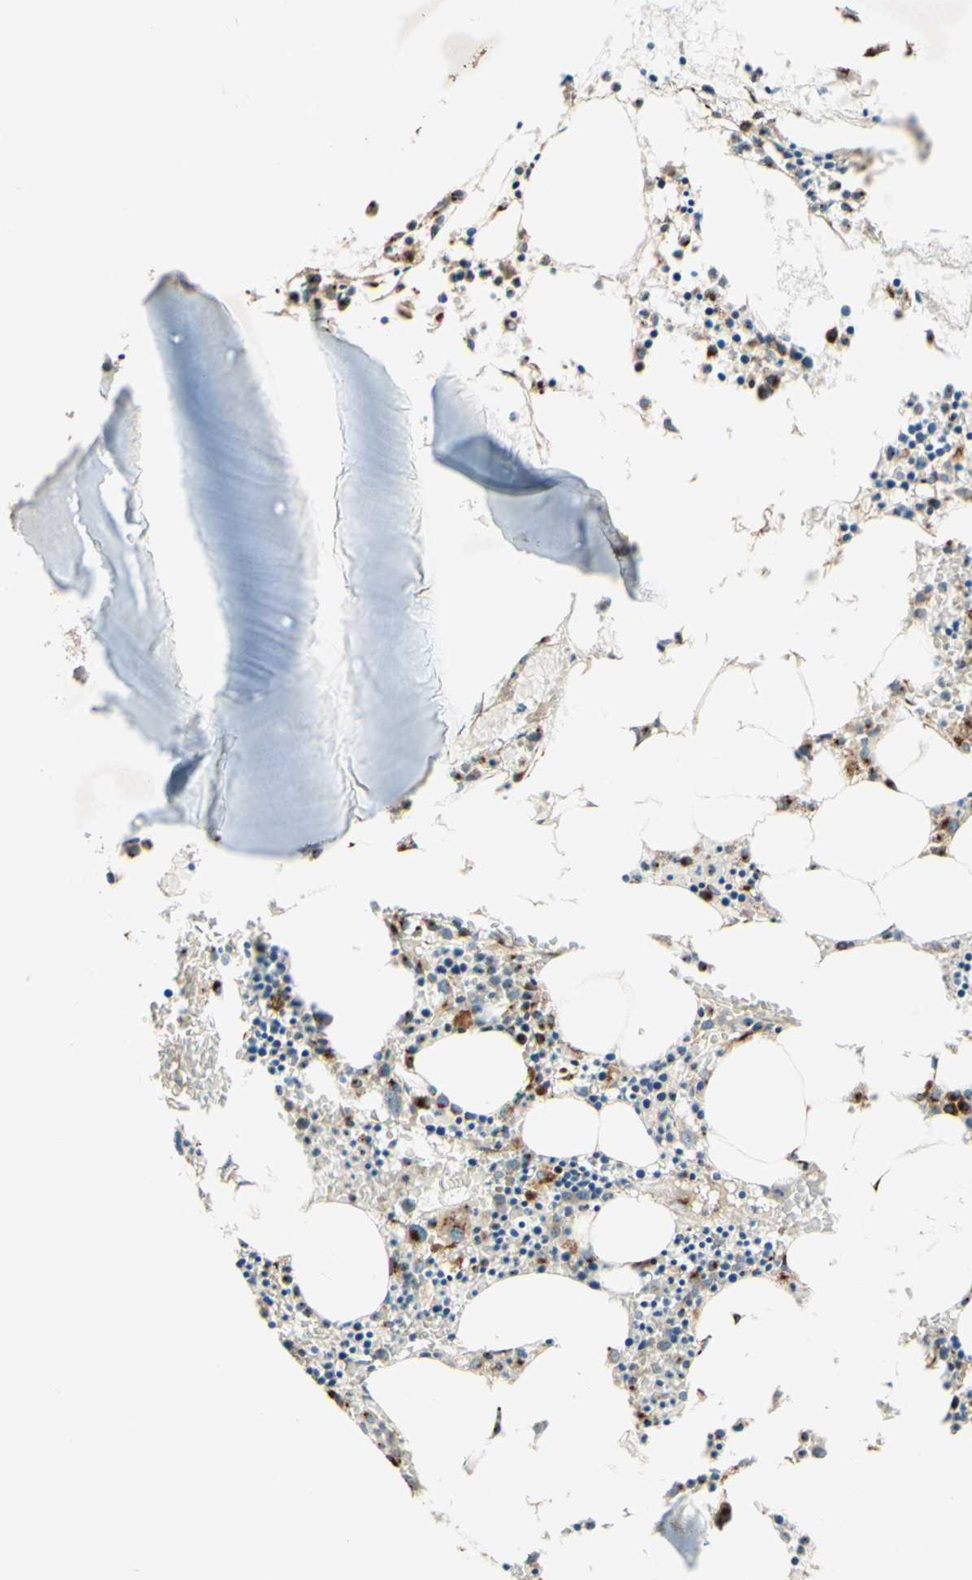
{"staining": {"intensity": "strong", "quantity": ">75%", "location": "cytoplasmic/membranous"}, "tissue": "bone marrow", "cell_type": "Hematopoietic cells", "image_type": "normal", "snomed": [{"axis": "morphology", "description": "Normal tissue, NOS"}, {"axis": "morphology", "description": "Inflammation, NOS"}, {"axis": "topography", "description": "Bone marrow"}], "caption": "Immunohistochemistry (IHC) (DAB (3,3'-diaminobenzidine)) staining of unremarkable human bone marrow demonstrates strong cytoplasmic/membranous protein staining in about >75% of hematopoietic cells.", "gene": "PTPRU", "patient": {"sex": "male", "age": 14}}